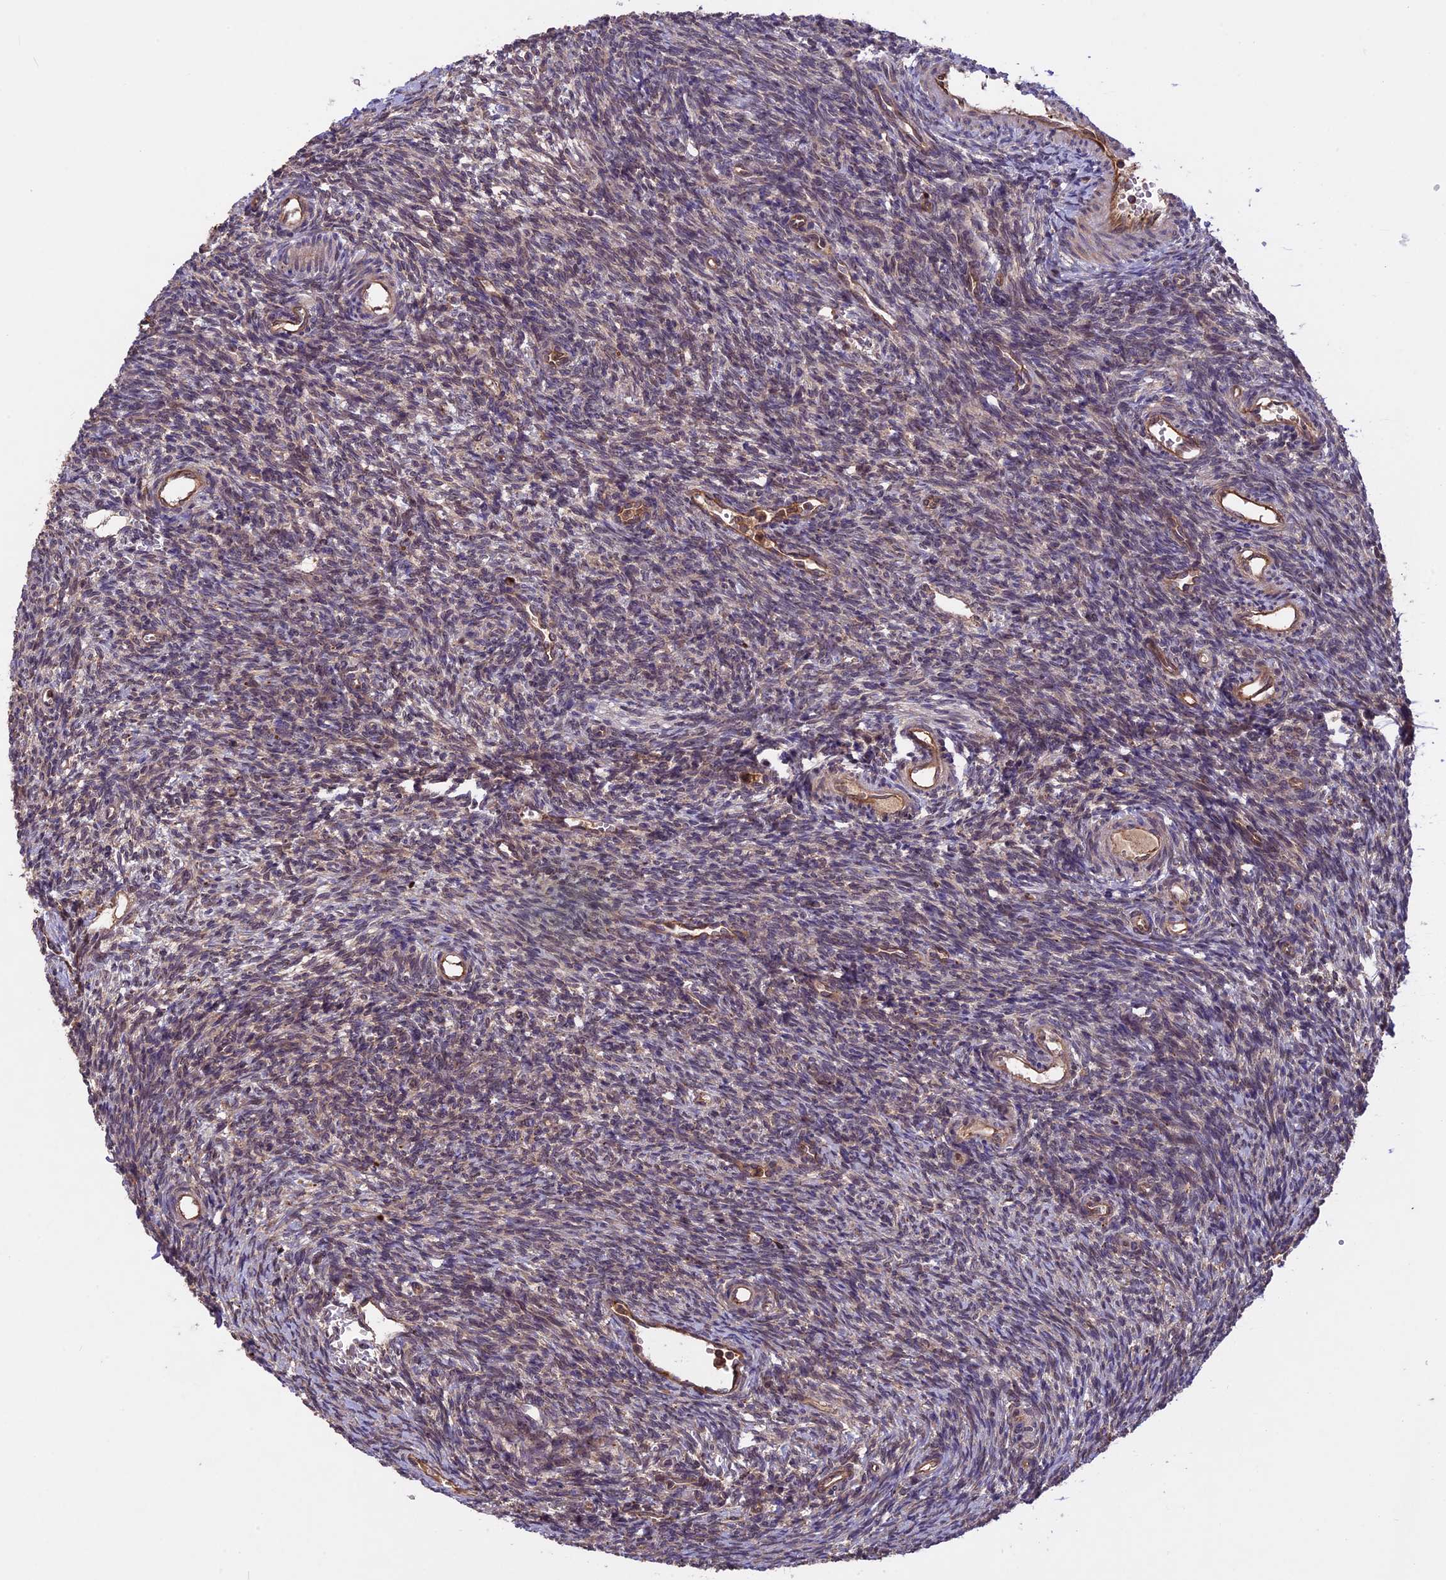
{"staining": {"intensity": "weak", "quantity": "25%-75%", "location": "cytoplasmic/membranous"}, "tissue": "ovary", "cell_type": "Ovarian stroma cells", "image_type": "normal", "snomed": [{"axis": "morphology", "description": "Normal tissue, NOS"}, {"axis": "topography", "description": "Ovary"}], "caption": "Brown immunohistochemical staining in benign human ovary demonstrates weak cytoplasmic/membranous staining in approximately 25%-75% of ovarian stroma cells.", "gene": "CCDC125", "patient": {"sex": "female", "age": 39}}